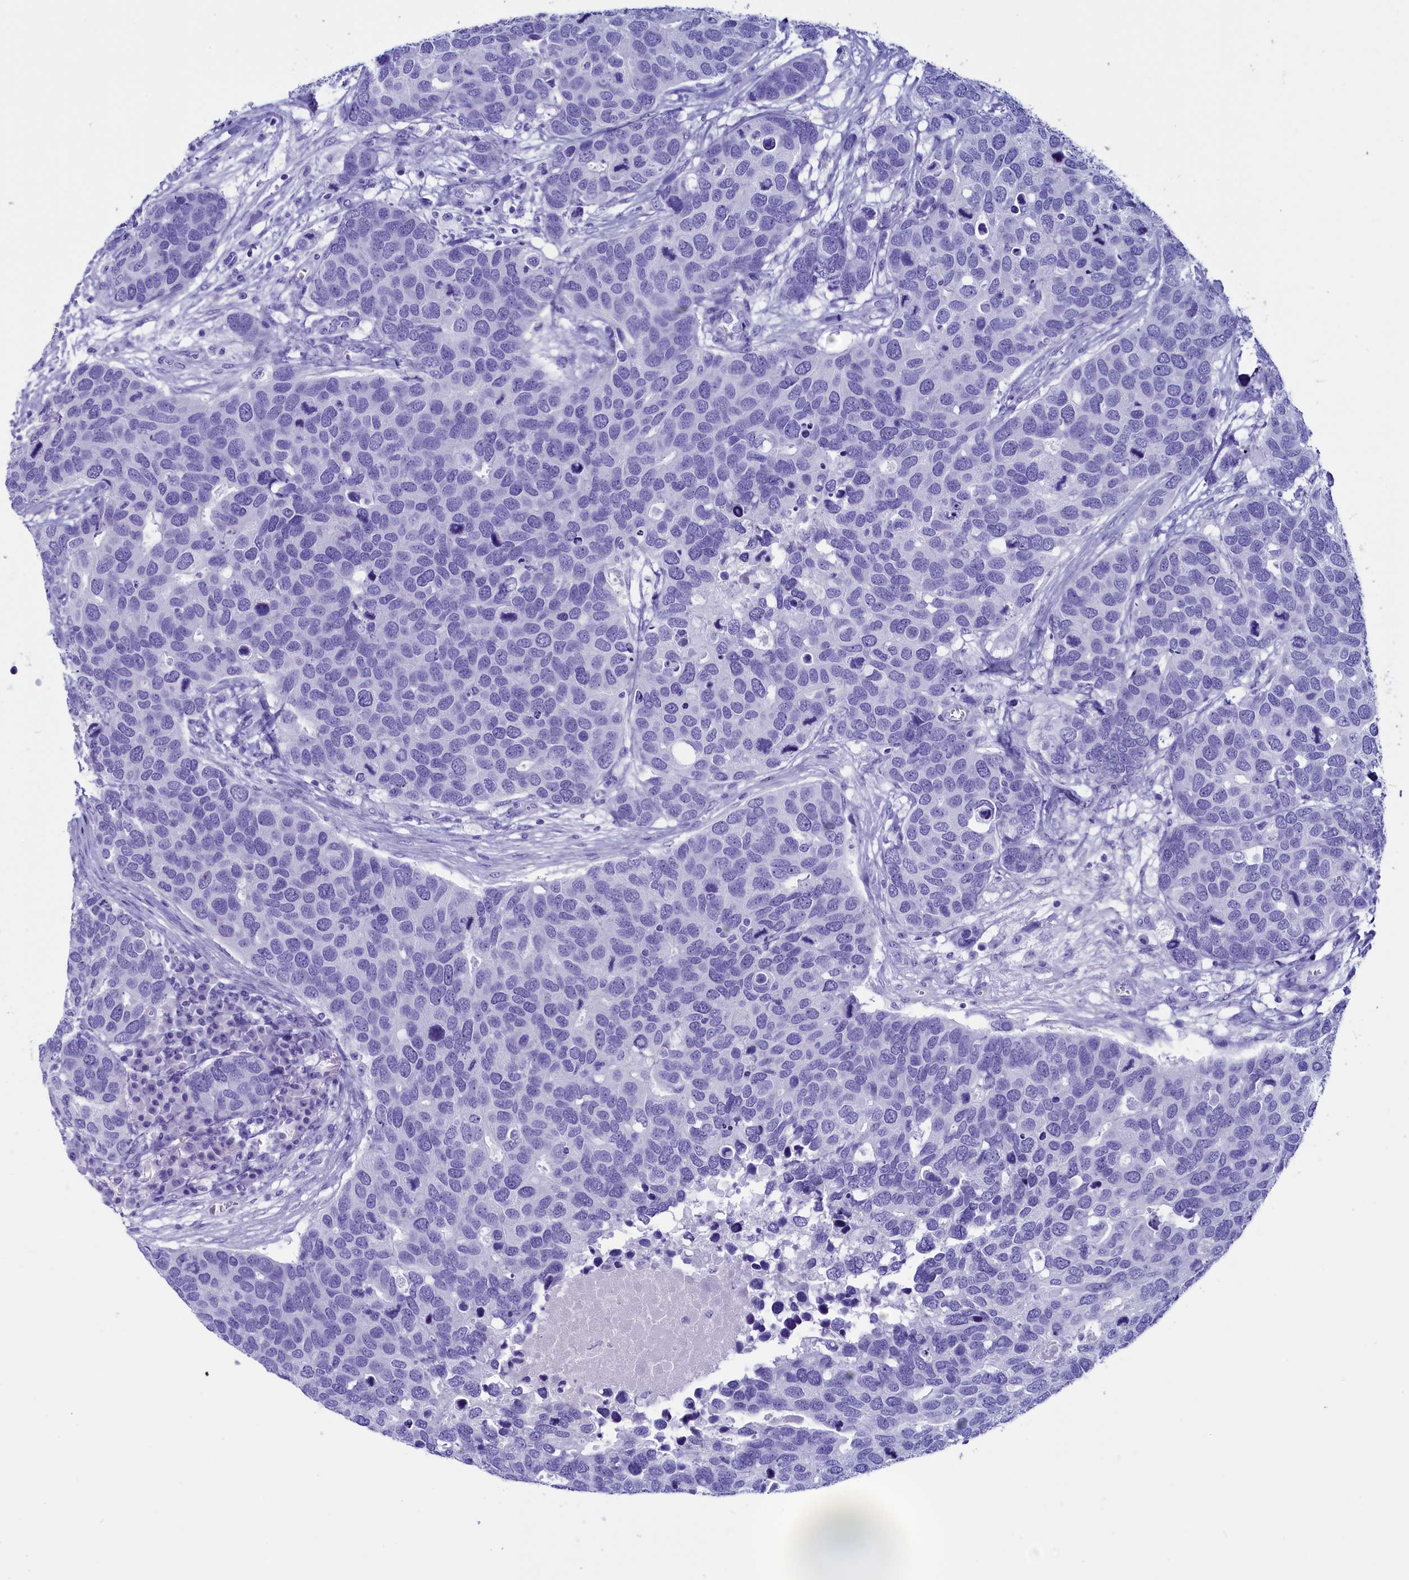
{"staining": {"intensity": "negative", "quantity": "none", "location": "none"}, "tissue": "breast cancer", "cell_type": "Tumor cells", "image_type": "cancer", "snomed": [{"axis": "morphology", "description": "Duct carcinoma"}, {"axis": "topography", "description": "Breast"}], "caption": "Immunohistochemical staining of human infiltrating ductal carcinoma (breast) displays no significant staining in tumor cells.", "gene": "ANKRD29", "patient": {"sex": "female", "age": 83}}